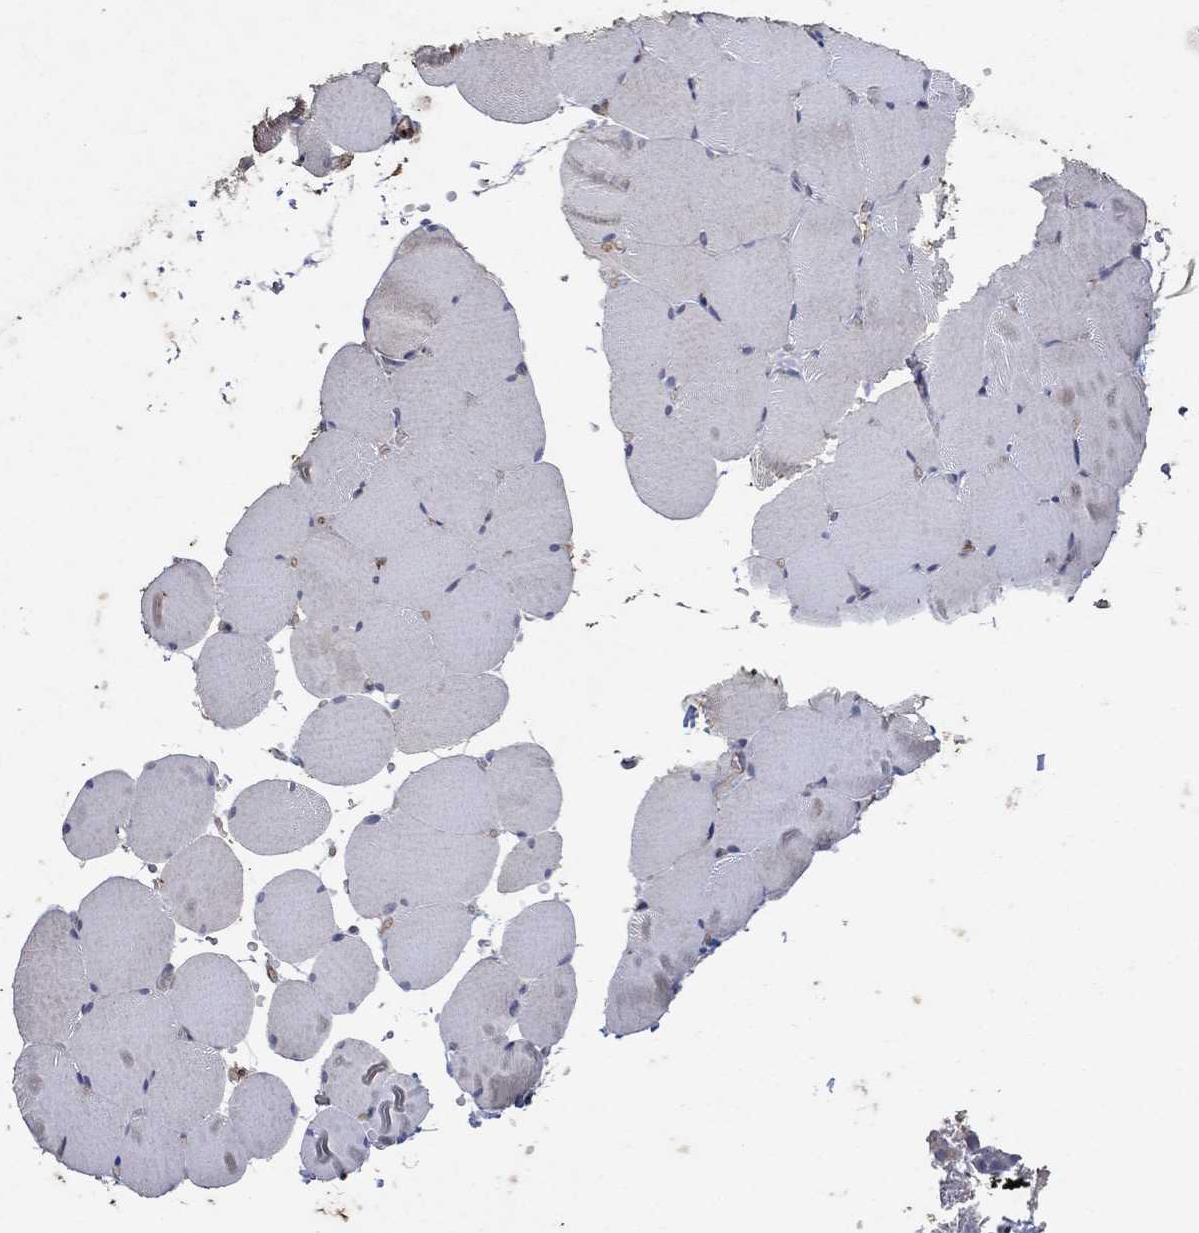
{"staining": {"intensity": "negative", "quantity": "none", "location": "none"}, "tissue": "skeletal muscle", "cell_type": "Myocytes", "image_type": "normal", "snomed": [{"axis": "morphology", "description": "Normal tissue, NOS"}, {"axis": "topography", "description": "Skeletal muscle"}], "caption": "Immunohistochemistry (IHC) histopathology image of normal skeletal muscle: skeletal muscle stained with DAB (3,3'-diaminobenzidine) reveals no significant protein expression in myocytes. (Immunohistochemistry, brightfield microscopy, high magnification).", "gene": "FRG1", "patient": {"sex": "female", "age": 37}}